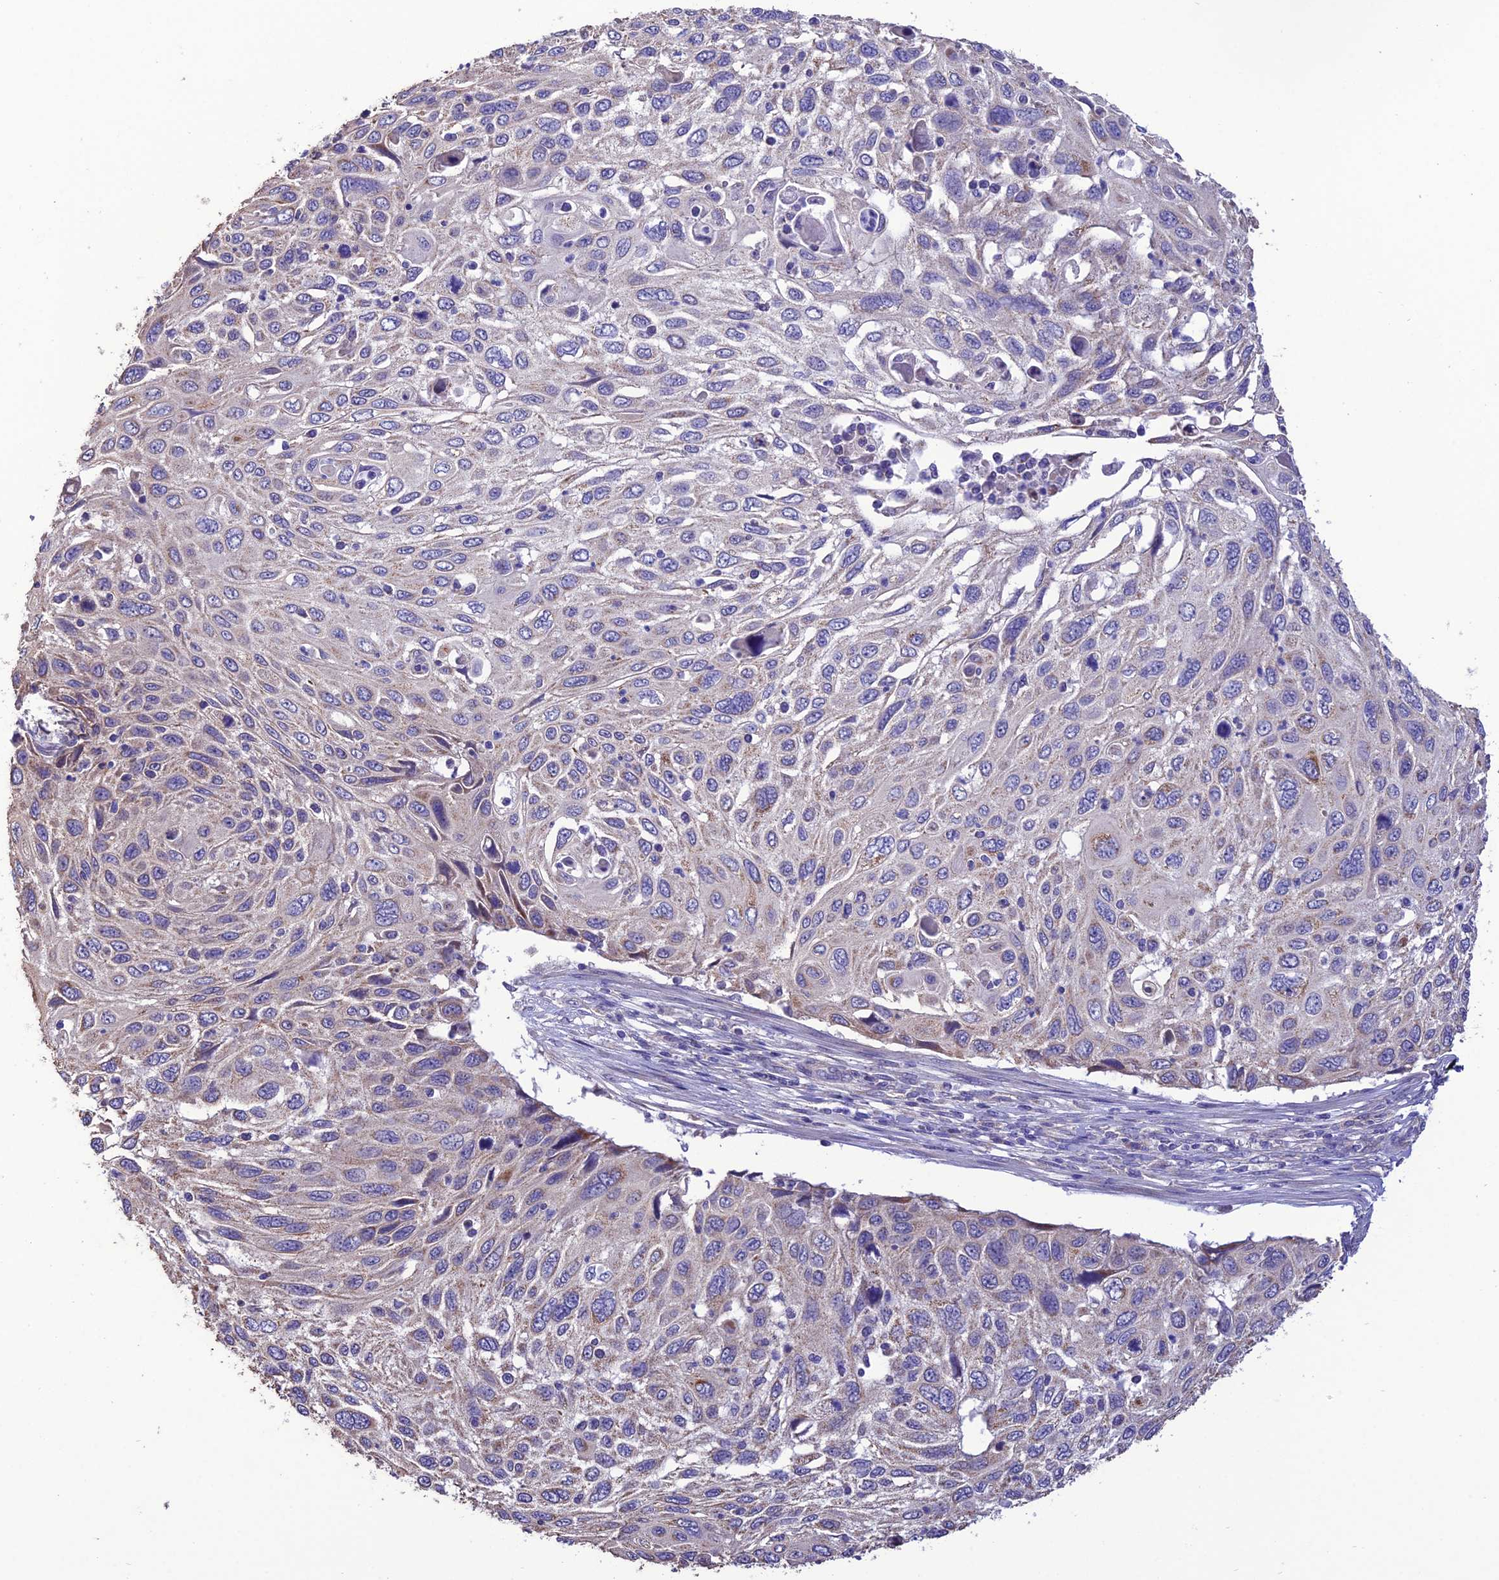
{"staining": {"intensity": "moderate", "quantity": "<25%", "location": "cytoplasmic/membranous"}, "tissue": "cervical cancer", "cell_type": "Tumor cells", "image_type": "cancer", "snomed": [{"axis": "morphology", "description": "Squamous cell carcinoma, NOS"}, {"axis": "topography", "description": "Cervix"}], "caption": "Immunohistochemistry (DAB (3,3'-diaminobenzidine)) staining of squamous cell carcinoma (cervical) shows moderate cytoplasmic/membranous protein positivity in approximately <25% of tumor cells. (Brightfield microscopy of DAB IHC at high magnification).", "gene": "HOGA1", "patient": {"sex": "female", "age": 70}}